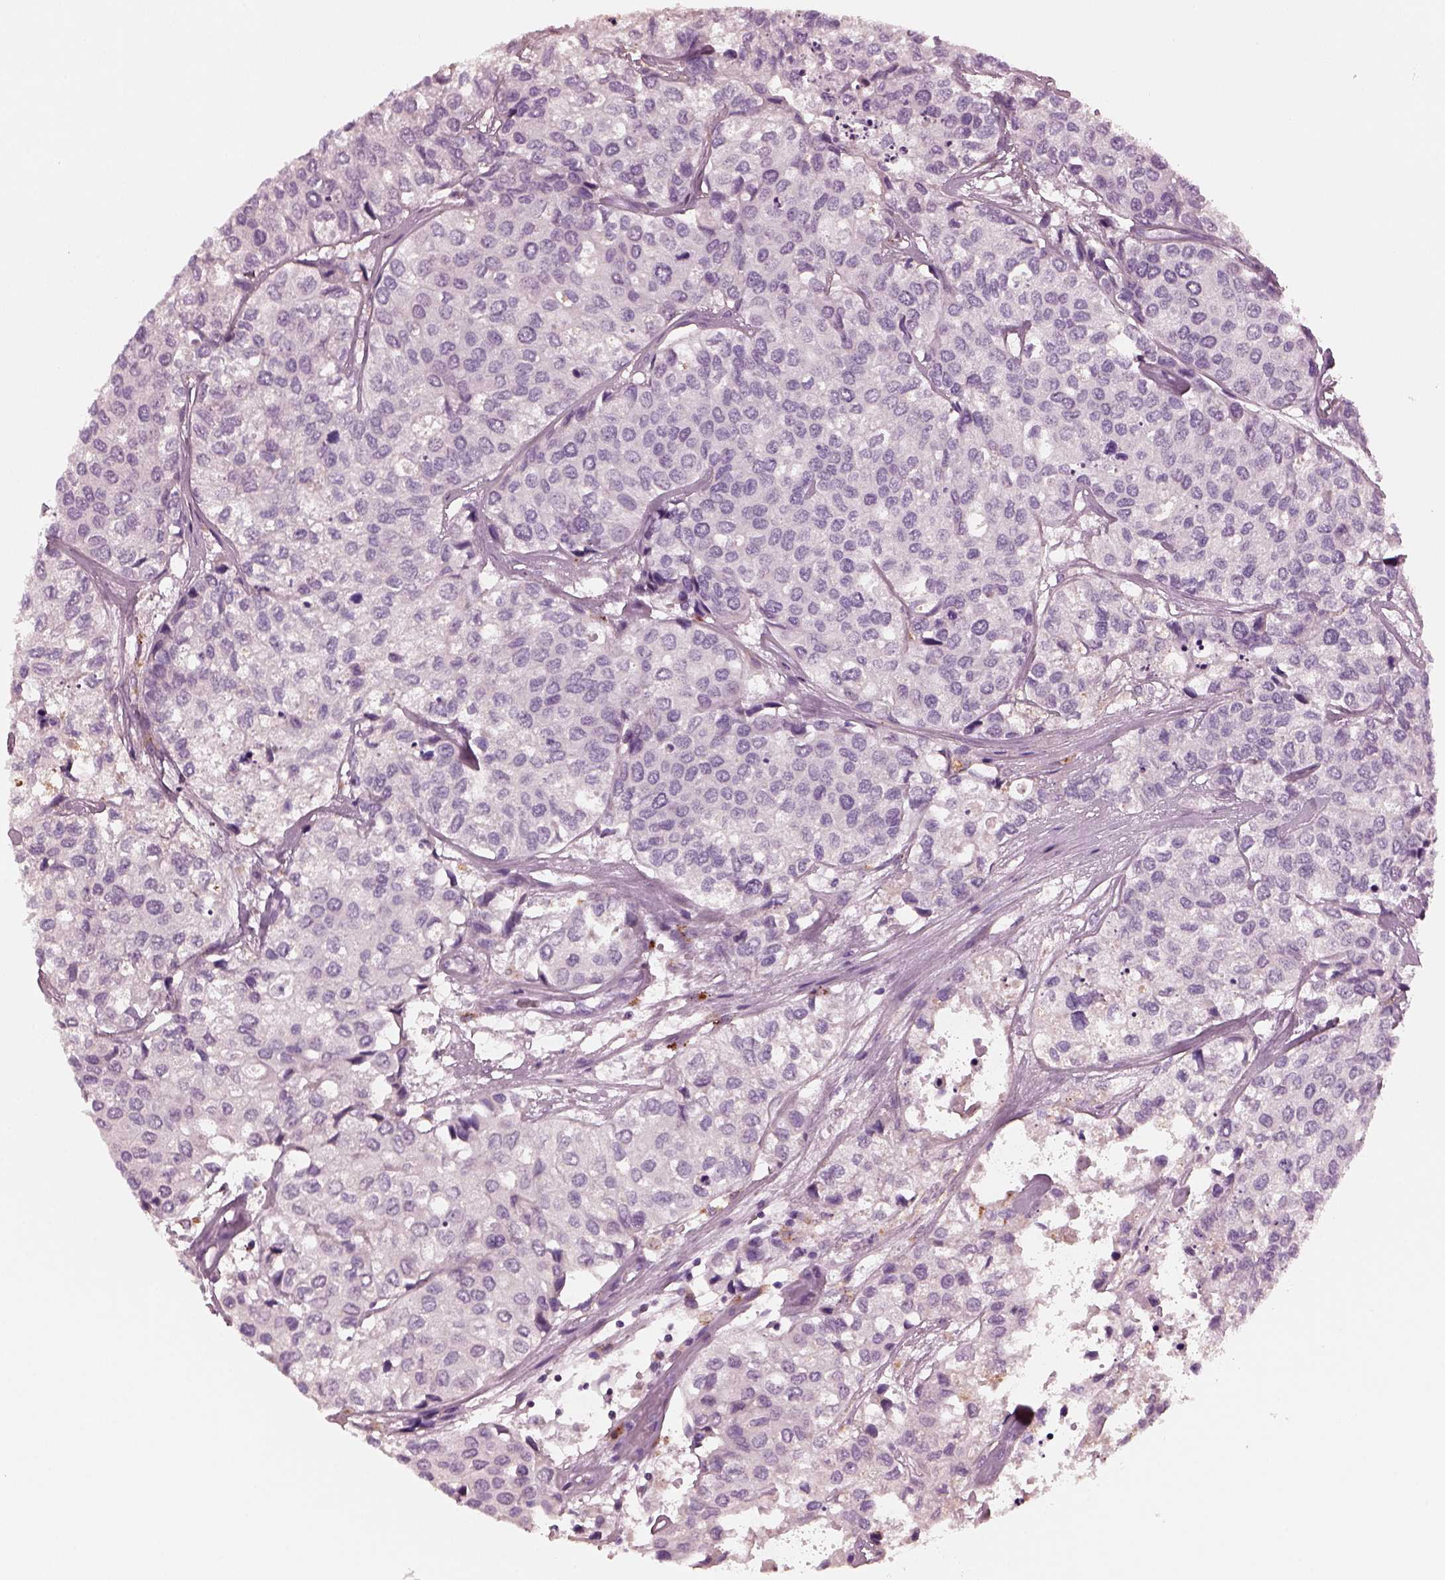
{"staining": {"intensity": "negative", "quantity": "none", "location": "none"}, "tissue": "urothelial cancer", "cell_type": "Tumor cells", "image_type": "cancer", "snomed": [{"axis": "morphology", "description": "Urothelial carcinoma, High grade"}, {"axis": "topography", "description": "Urinary bladder"}], "caption": "DAB immunohistochemical staining of urothelial carcinoma (high-grade) displays no significant positivity in tumor cells.", "gene": "SLAMF8", "patient": {"sex": "male", "age": 73}}